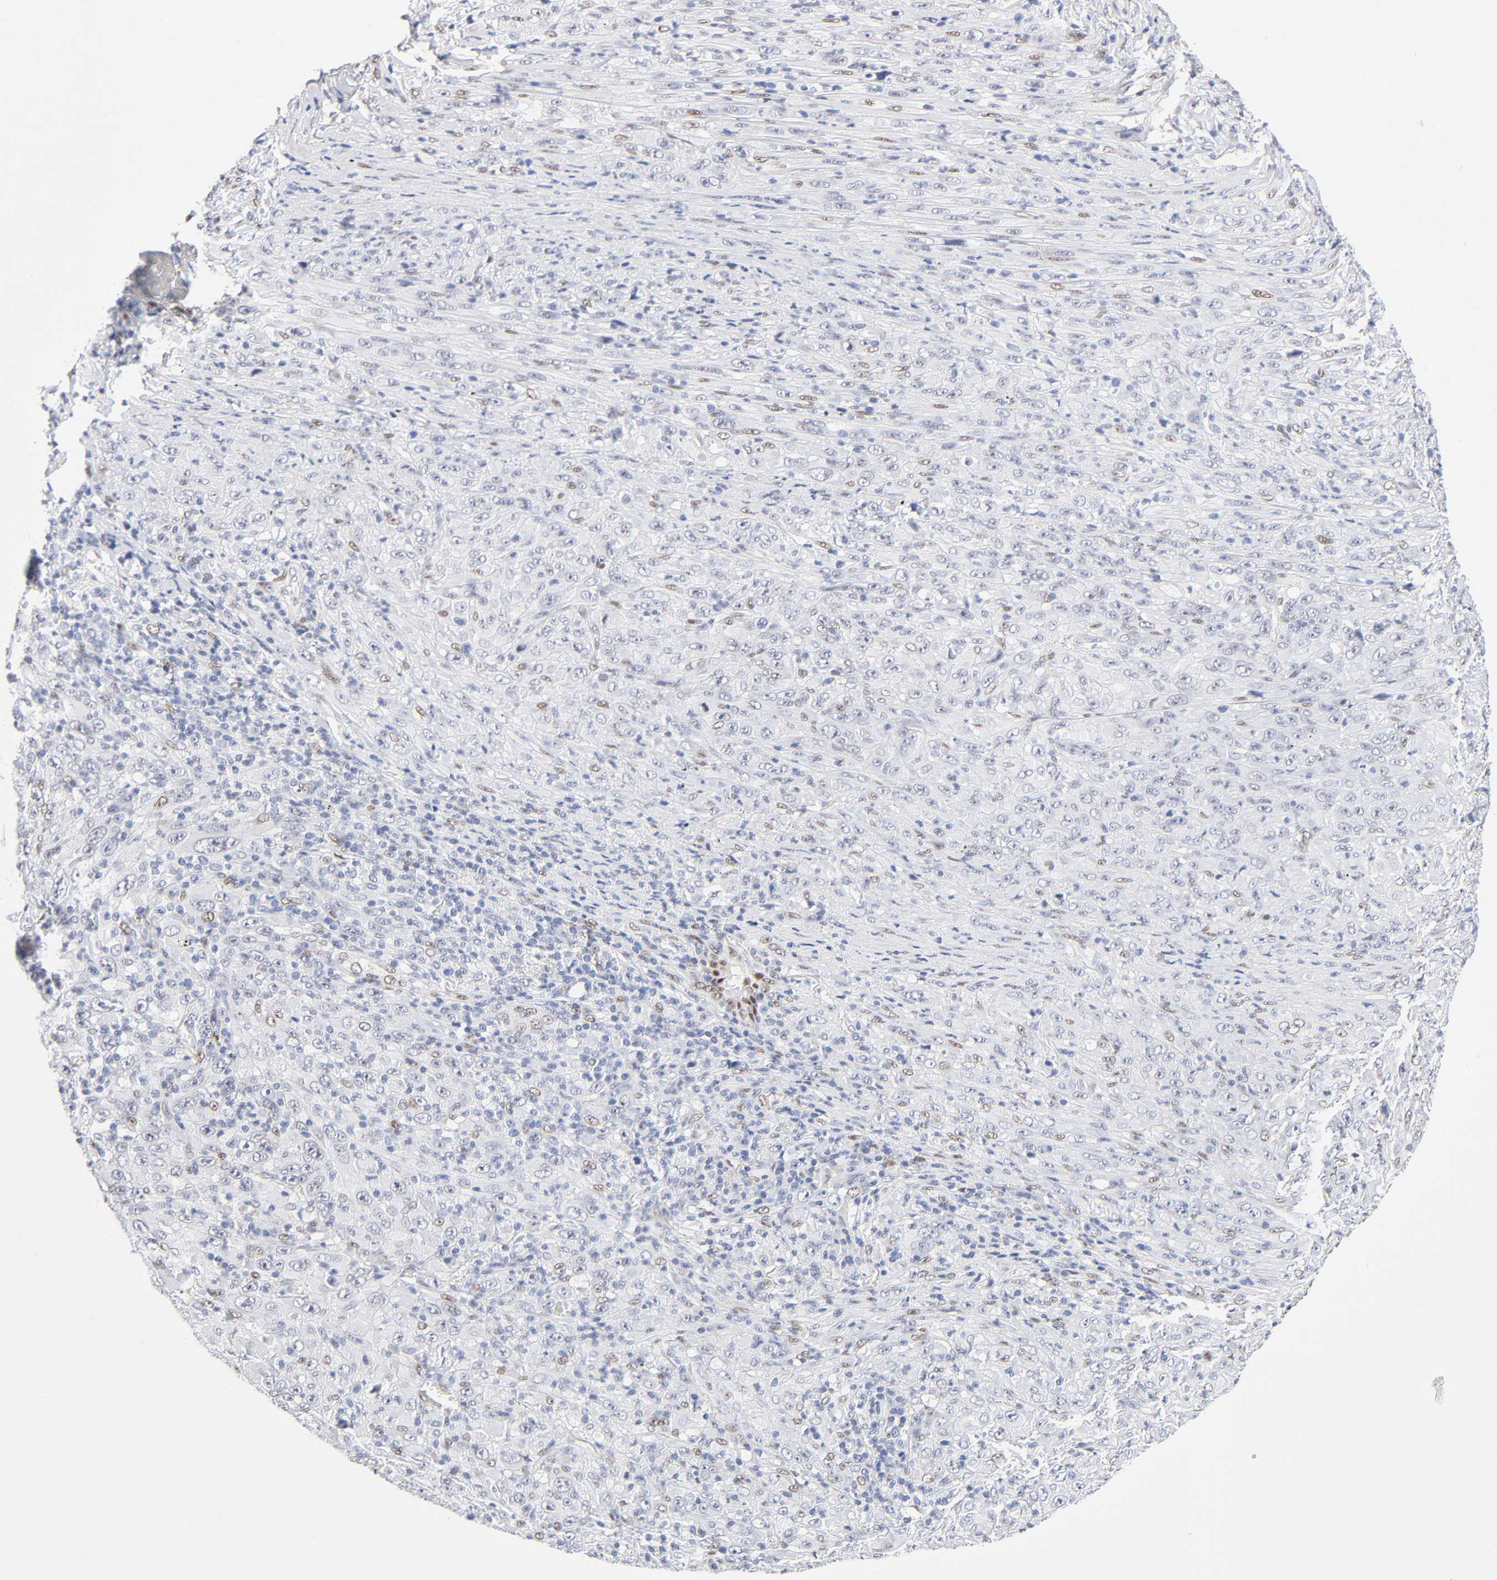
{"staining": {"intensity": "weak", "quantity": "25%-75%", "location": "nuclear"}, "tissue": "melanoma", "cell_type": "Tumor cells", "image_type": "cancer", "snomed": [{"axis": "morphology", "description": "Malignant melanoma, Metastatic site"}, {"axis": "topography", "description": "Skin"}], "caption": "Immunohistochemistry (IHC) staining of malignant melanoma (metastatic site), which shows low levels of weak nuclear expression in about 25%-75% of tumor cells indicating weak nuclear protein expression. The staining was performed using DAB (3,3'-diaminobenzidine) (brown) for protein detection and nuclei were counterstained in hematoxylin (blue).", "gene": "NFIC", "patient": {"sex": "female", "age": 56}}